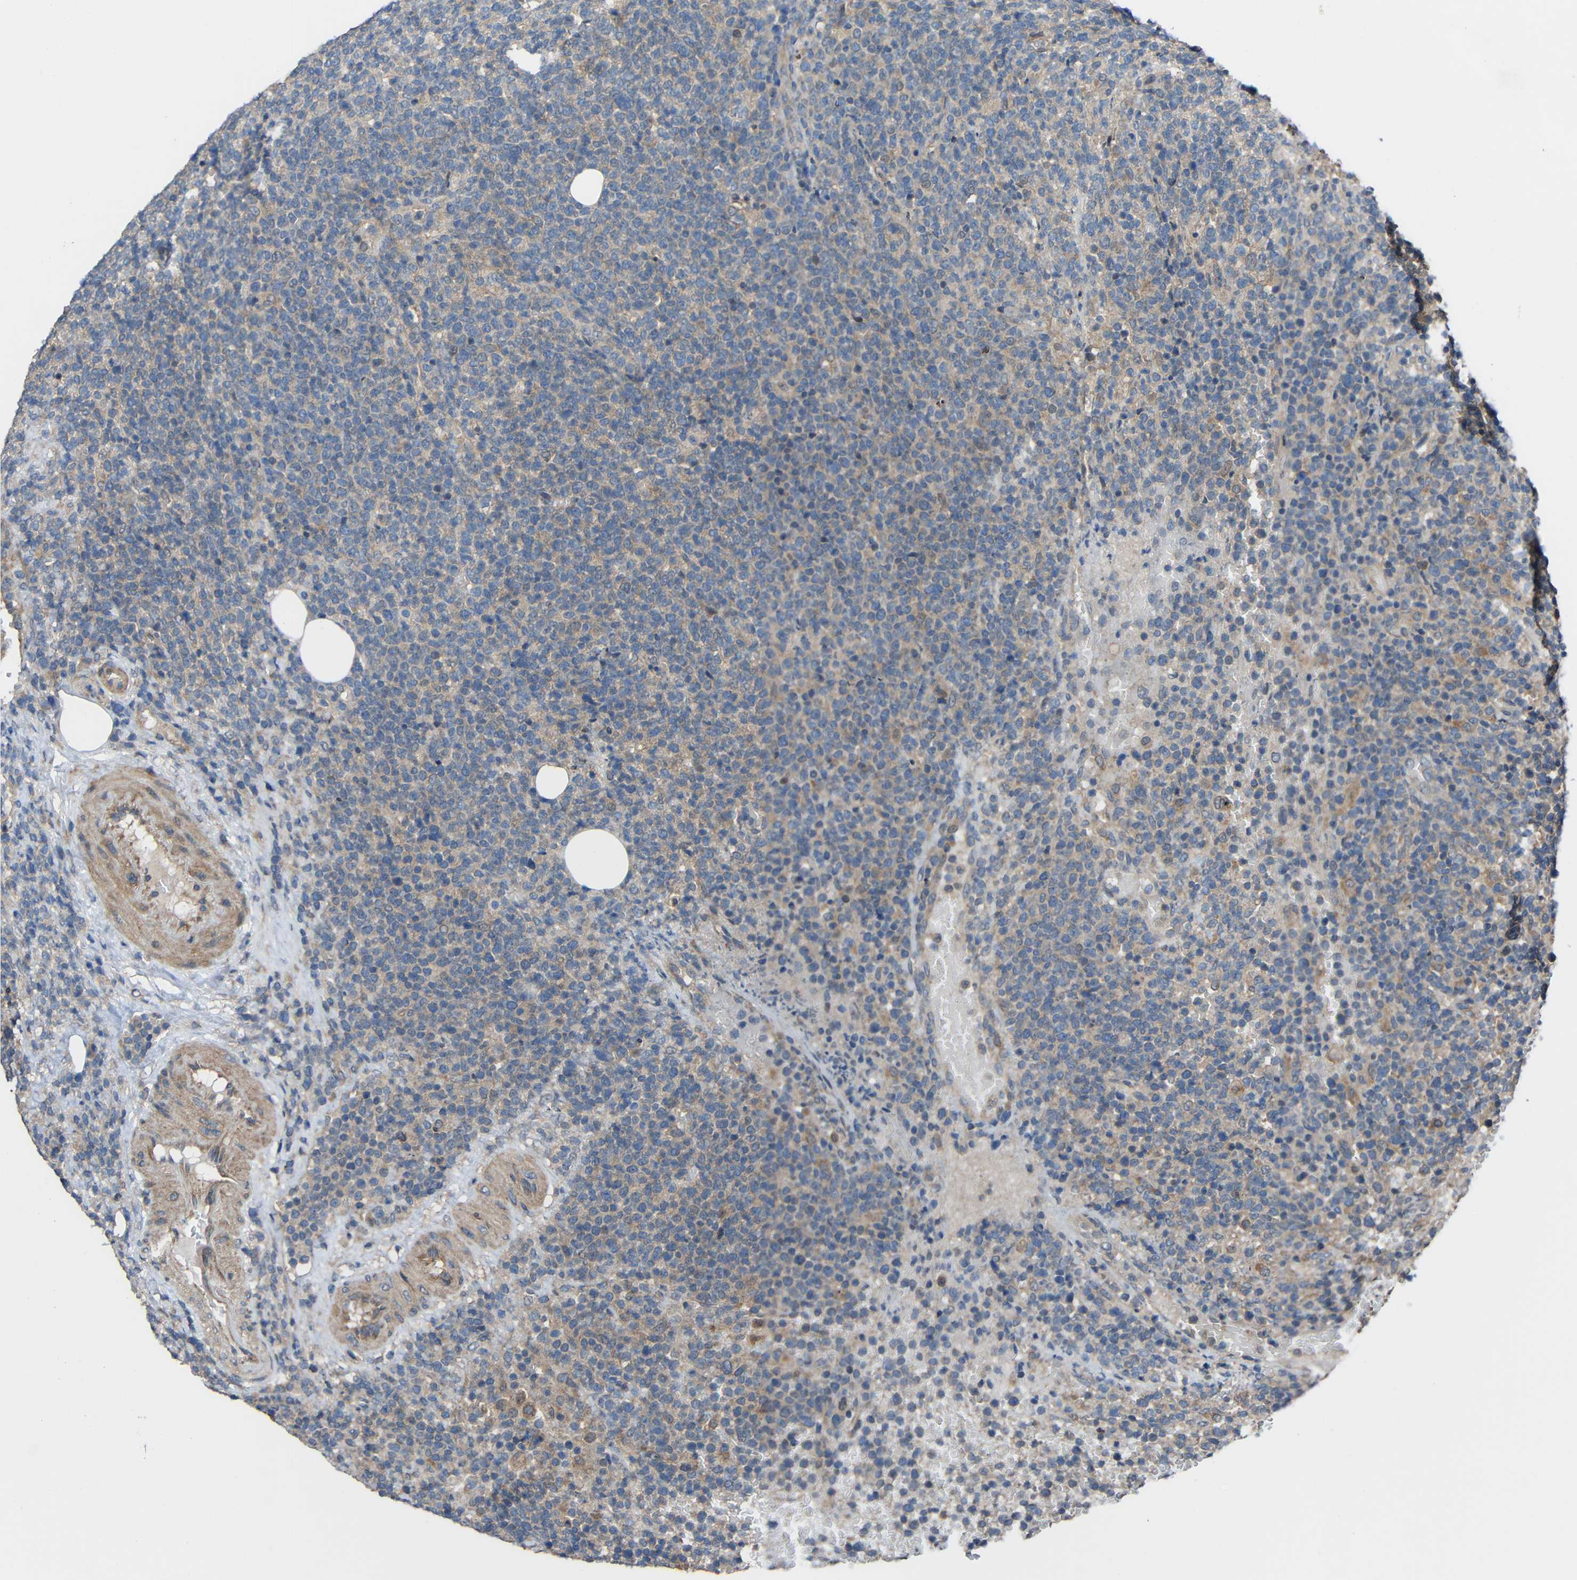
{"staining": {"intensity": "weak", "quantity": "25%-75%", "location": "cytoplasmic/membranous"}, "tissue": "lymphoma", "cell_type": "Tumor cells", "image_type": "cancer", "snomed": [{"axis": "morphology", "description": "Malignant lymphoma, non-Hodgkin's type, High grade"}, {"axis": "topography", "description": "Lymph node"}], "caption": "Immunohistochemistry staining of lymphoma, which displays low levels of weak cytoplasmic/membranous staining in about 25%-75% of tumor cells indicating weak cytoplasmic/membranous protein expression. The staining was performed using DAB (brown) for protein detection and nuclei were counterstained in hematoxylin (blue).", "gene": "CHST9", "patient": {"sex": "male", "age": 61}}